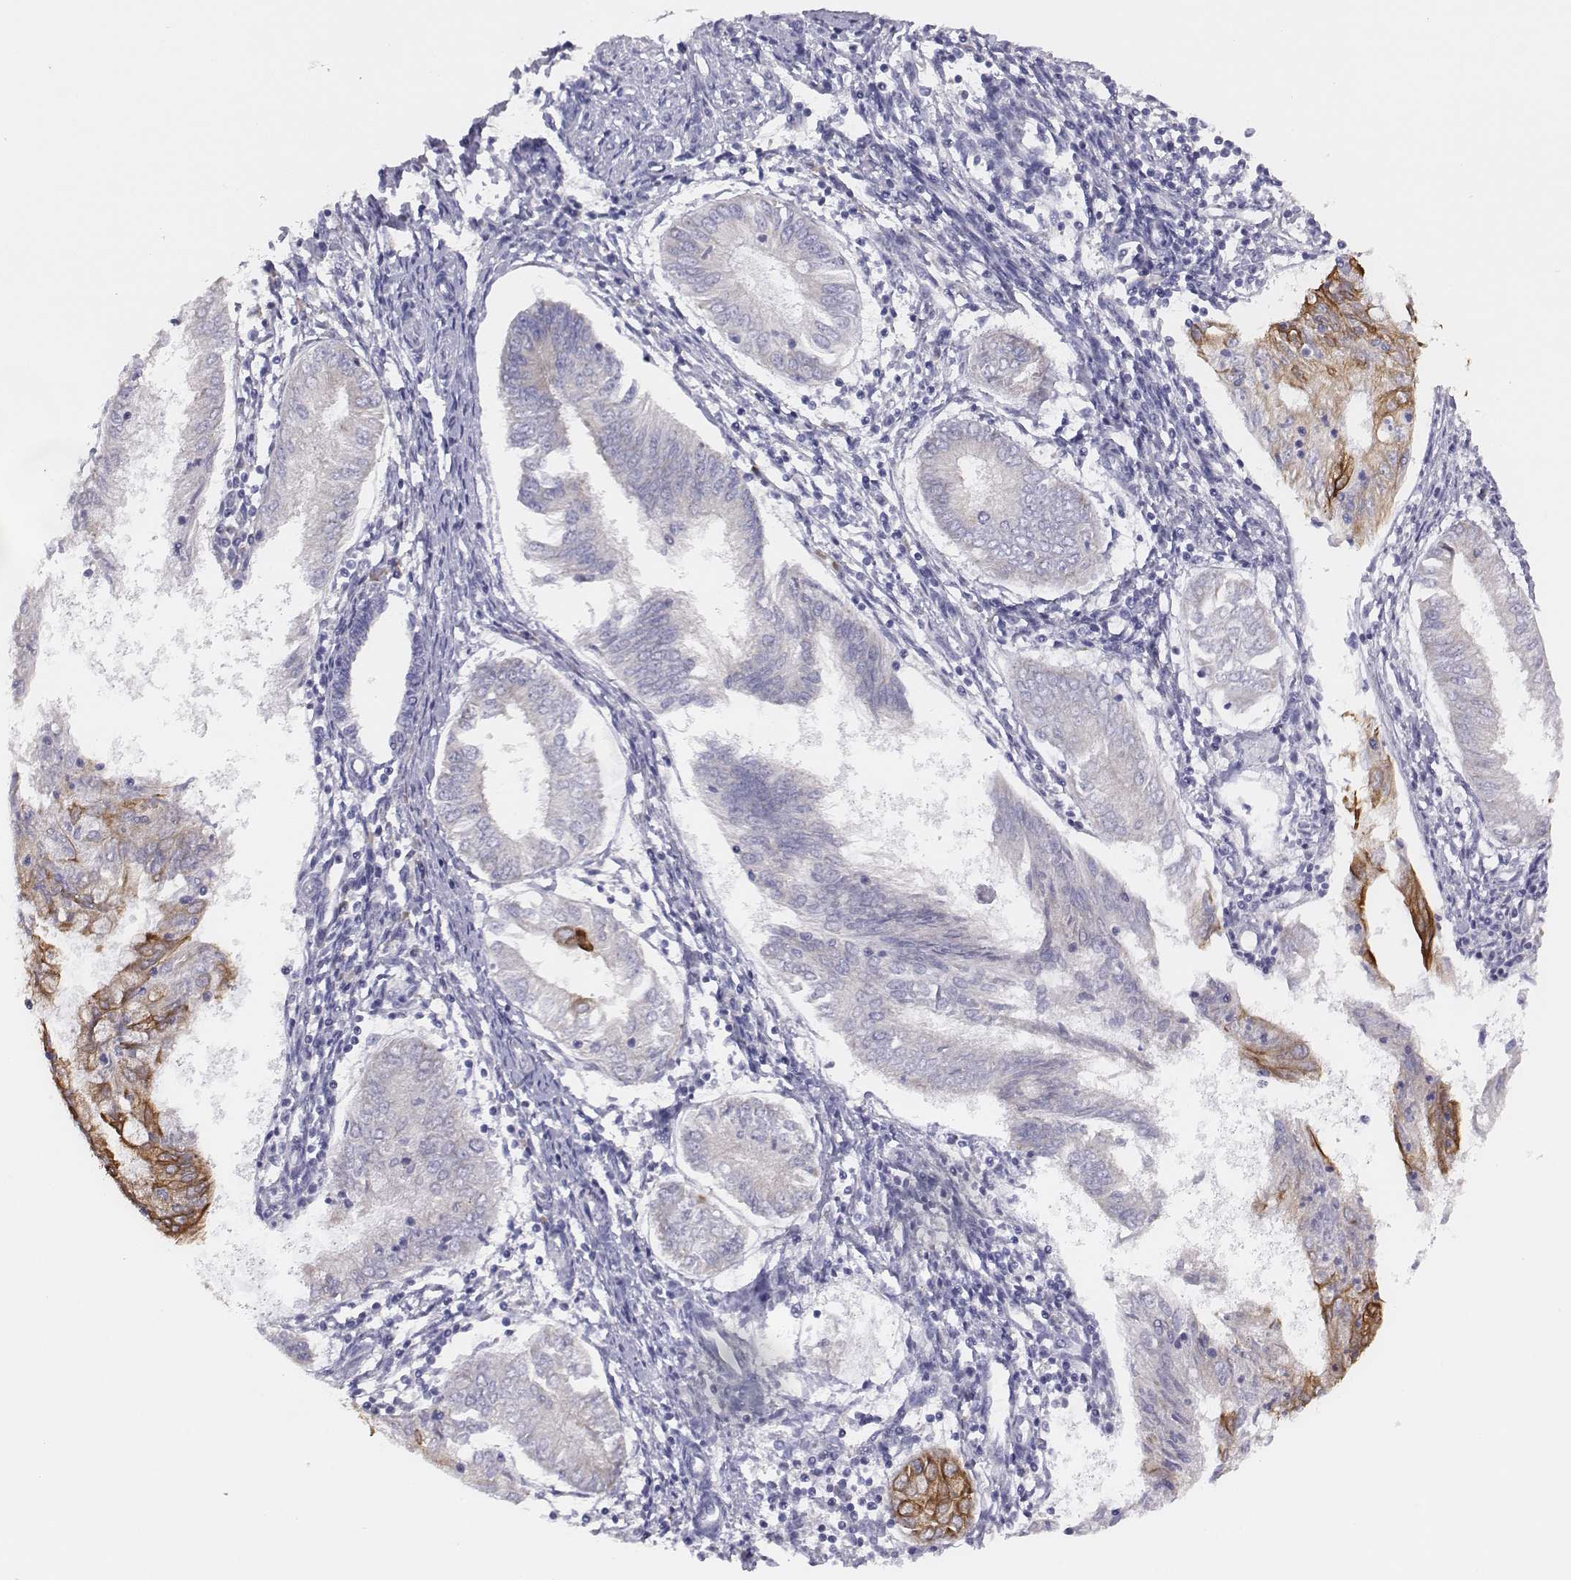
{"staining": {"intensity": "moderate", "quantity": "<25%", "location": "cytoplasmic/membranous"}, "tissue": "endometrial cancer", "cell_type": "Tumor cells", "image_type": "cancer", "snomed": [{"axis": "morphology", "description": "Adenocarcinoma, NOS"}, {"axis": "topography", "description": "Endometrium"}], "caption": "Immunohistochemistry (IHC) micrograph of neoplastic tissue: human endometrial cancer (adenocarcinoma) stained using immunohistochemistry (IHC) demonstrates low levels of moderate protein expression localized specifically in the cytoplasmic/membranous of tumor cells, appearing as a cytoplasmic/membranous brown color.", "gene": "CHST14", "patient": {"sex": "female", "age": 68}}